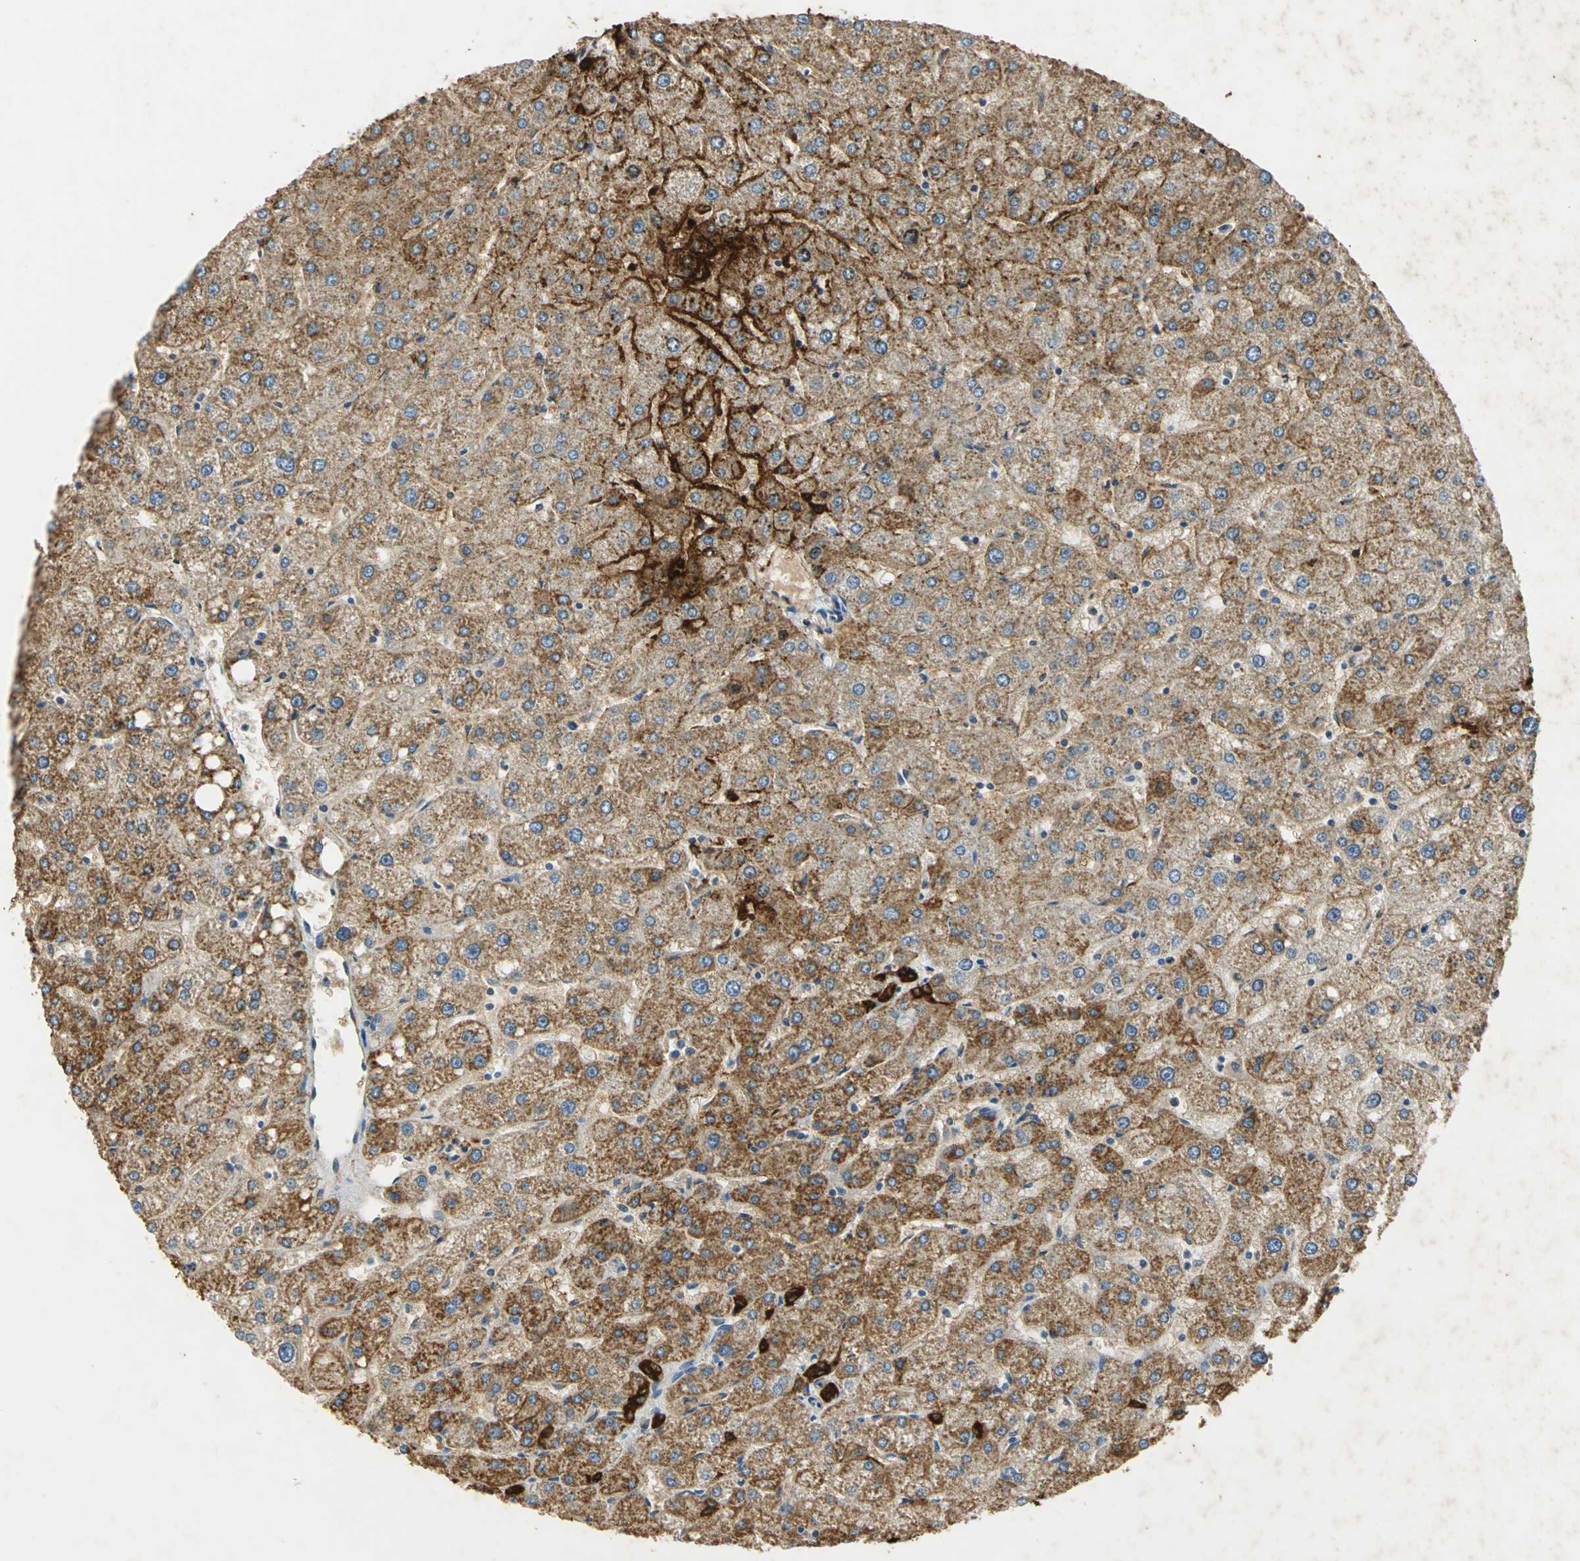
{"staining": {"intensity": "negative", "quantity": "none", "location": "none"}, "tissue": "liver", "cell_type": "Cholangiocytes", "image_type": "normal", "snomed": [{"axis": "morphology", "description": "Normal tissue, NOS"}, {"axis": "topography", "description": "Liver"}], "caption": "A histopathology image of liver stained for a protein exhibits no brown staining in cholangiocytes.", "gene": "ANXA4", "patient": {"sex": "male", "age": 67}}